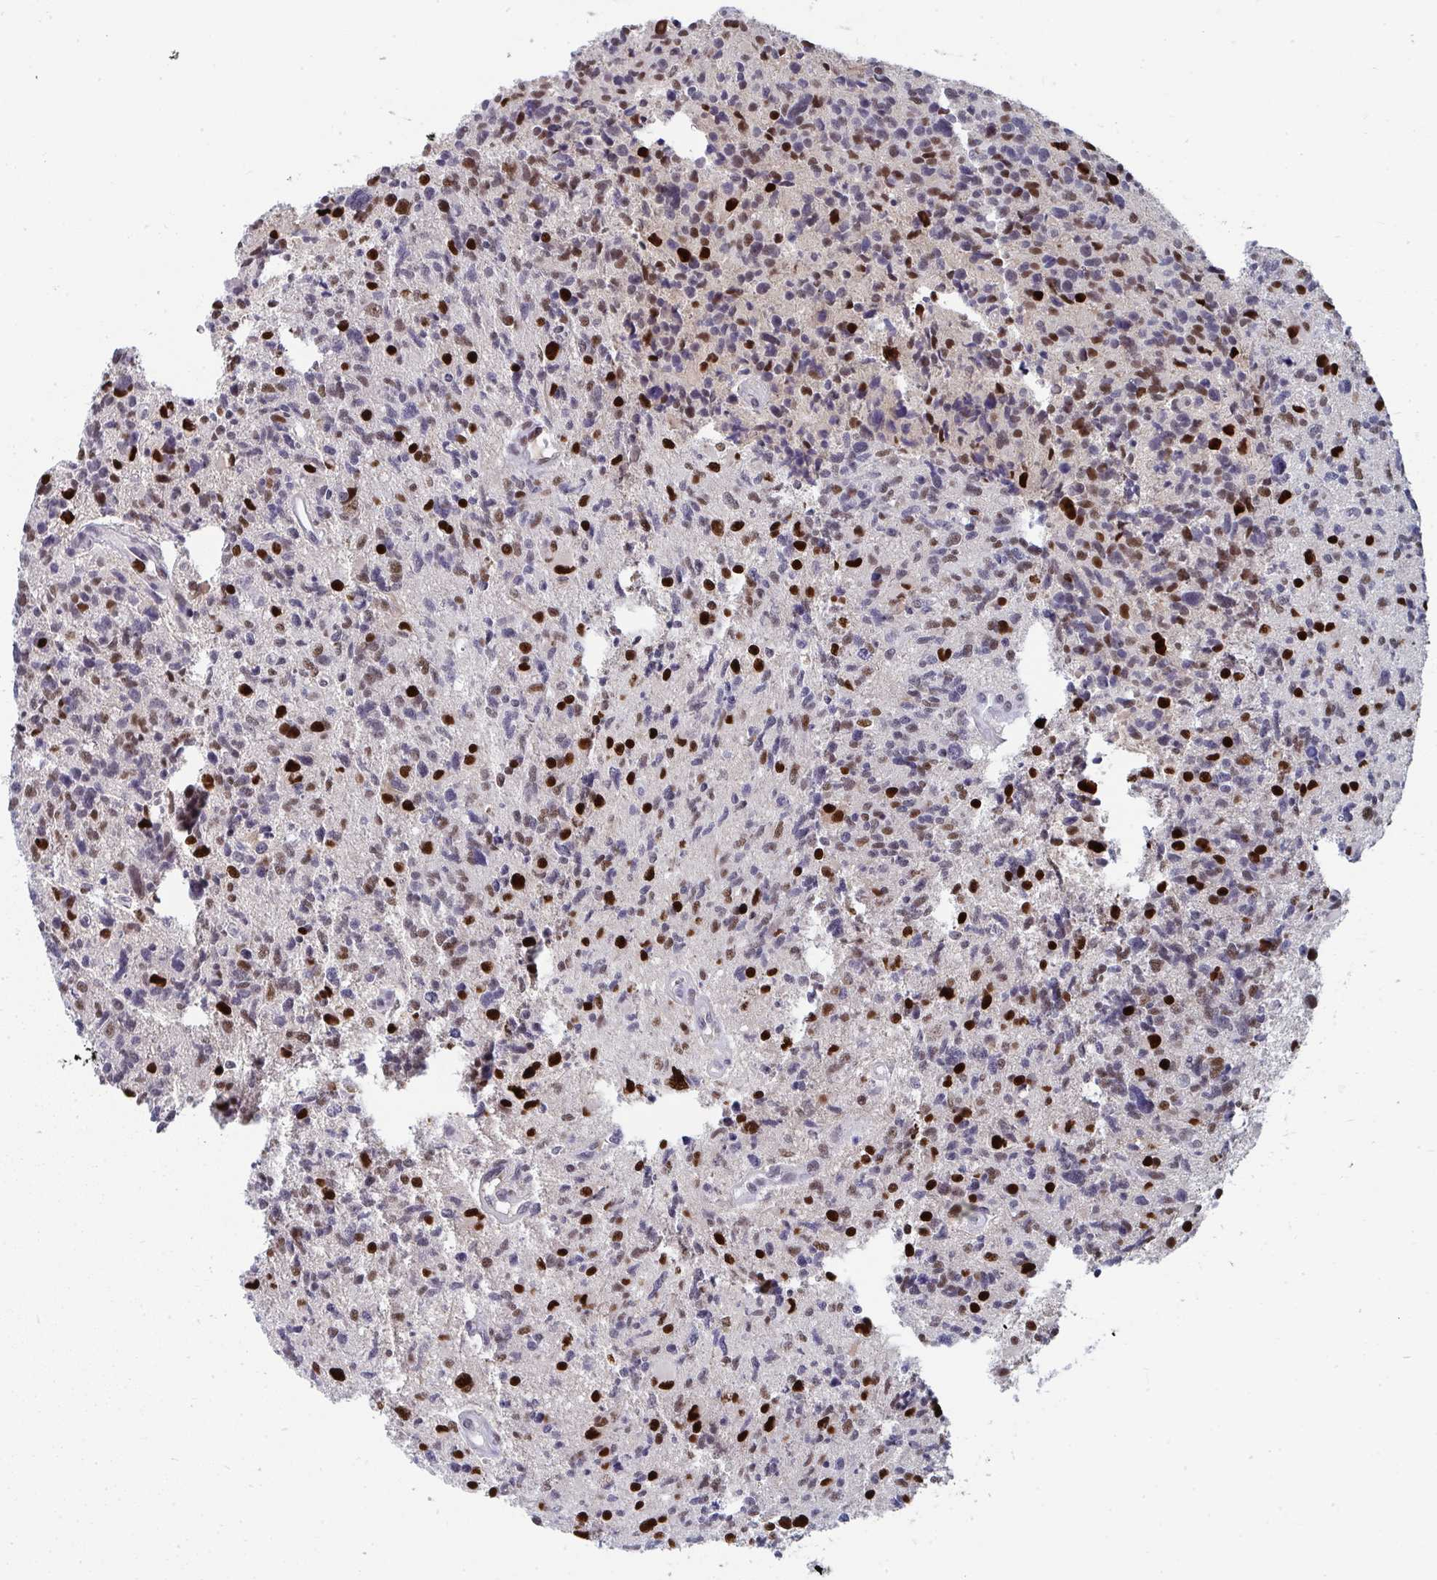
{"staining": {"intensity": "strong", "quantity": "25%-75%", "location": "nuclear"}, "tissue": "glioma", "cell_type": "Tumor cells", "image_type": "cancer", "snomed": [{"axis": "morphology", "description": "Glioma, malignant, High grade"}, {"axis": "topography", "description": "Brain"}], "caption": "Human malignant high-grade glioma stained with a protein marker exhibits strong staining in tumor cells.", "gene": "JDP2", "patient": {"sex": "male", "age": 29}}